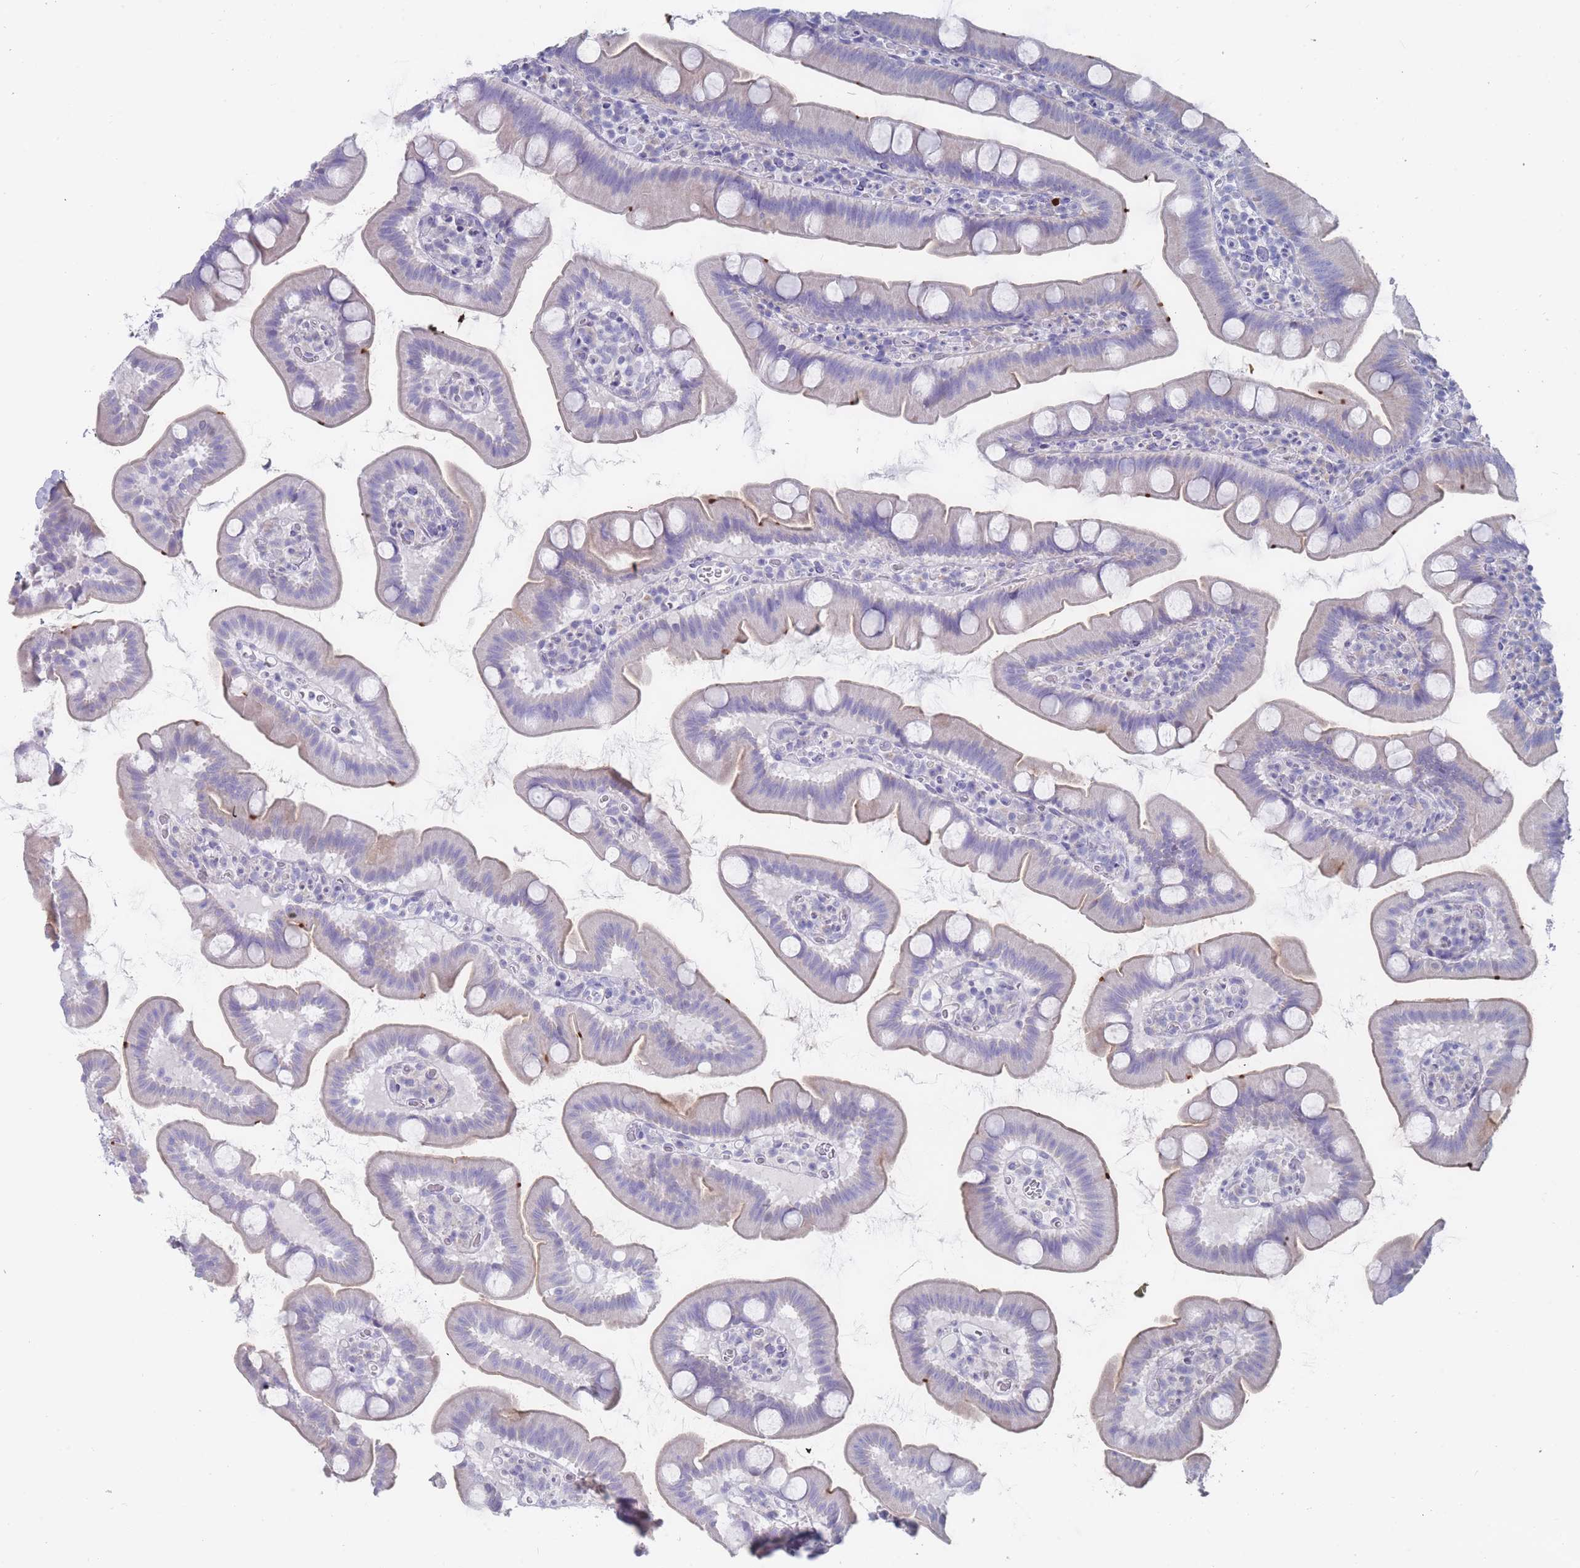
{"staining": {"intensity": "negative", "quantity": "none", "location": "none"}, "tissue": "small intestine", "cell_type": "Glandular cells", "image_type": "normal", "snomed": [{"axis": "morphology", "description": "Normal tissue, NOS"}, {"axis": "topography", "description": "Small intestine"}], "caption": "DAB immunohistochemical staining of unremarkable small intestine displays no significant staining in glandular cells. (Immunohistochemistry (ihc), brightfield microscopy, high magnification).", "gene": "PIGU", "patient": {"sex": "female", "age": 68}}